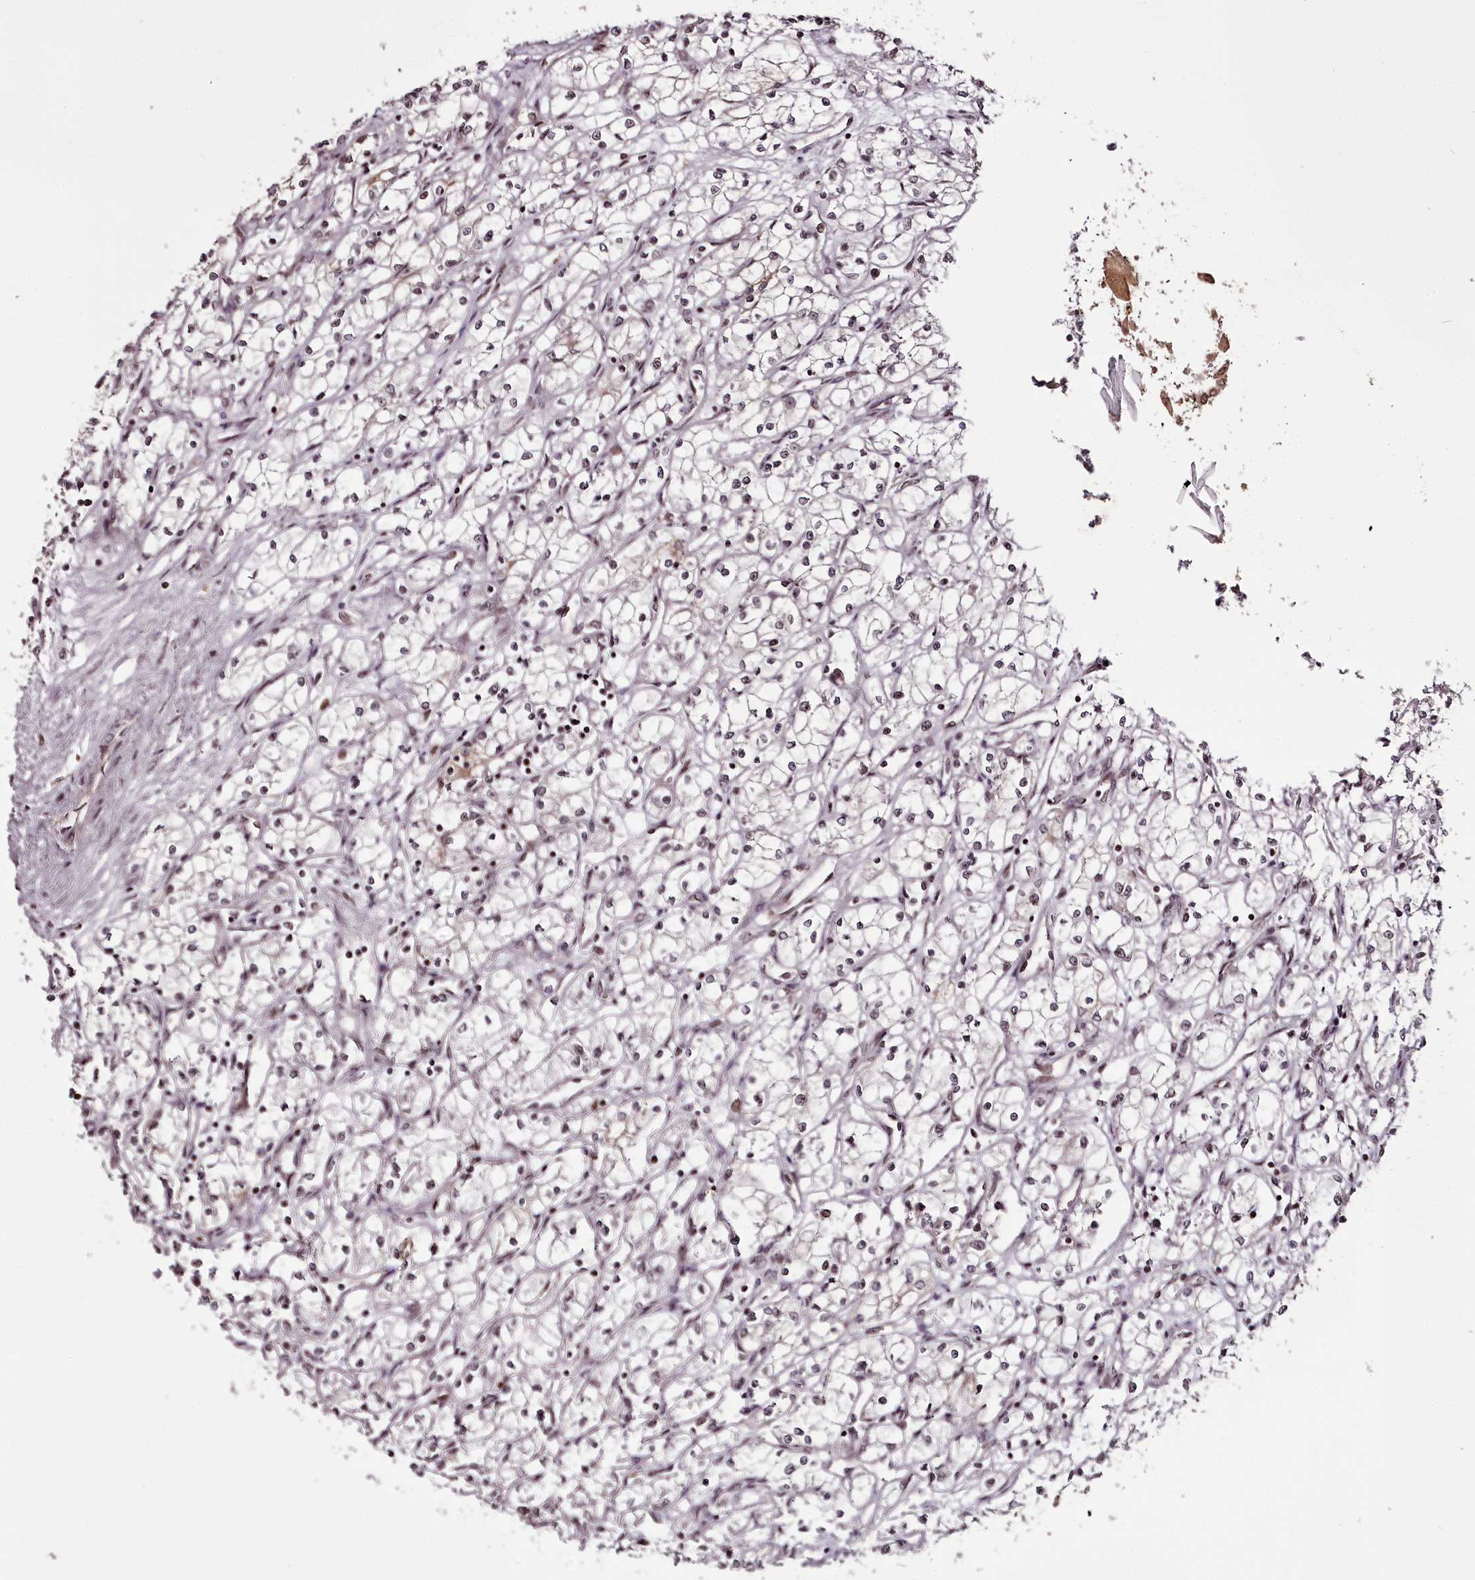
{"staining": {"intensity": "negative", "quantity": "none", "location": "none"}, "tissue": "renal cancer", "cell_type": "Tumor cells", "image_type": "cancer", "snomed": [{"axis": "morphology", "description": "Adenocarcinoma, NOS"}, {"axis": "topography", "description": "Kidney"}], "caption": "Immunohistochemistry (IHC) micrograph of neoplastic tissue: renal adenocarcinoma stained with DAB (3,3'-diaminobenzidine) displays no significant protein positivity in tumor cells.", "gene": "THYN1", "patient": {"sex": "male", "age": 59}}